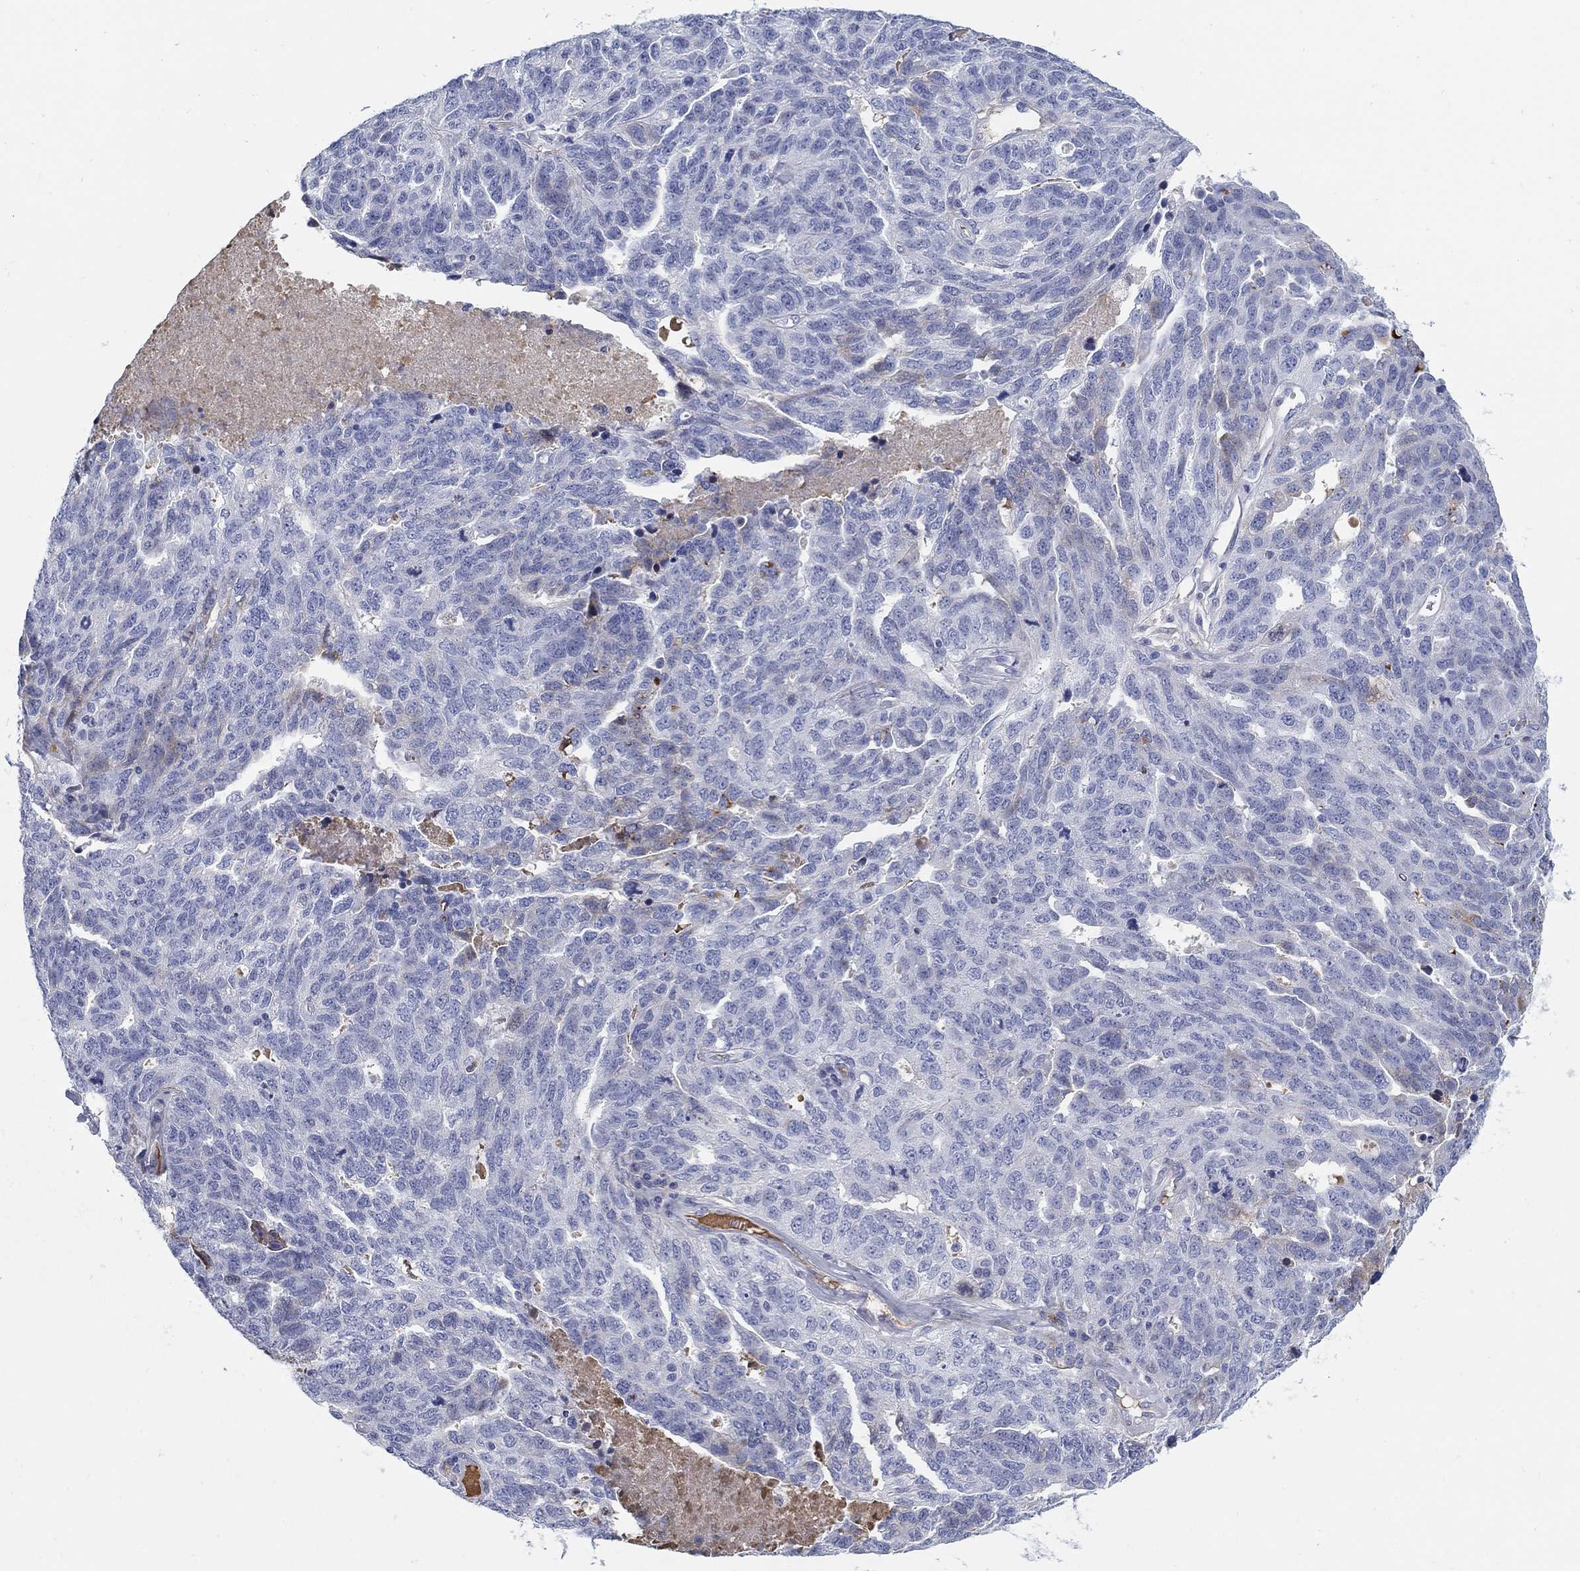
{"staining": {"intensity": "negative", "quantity": "none", "location": "none"}, "tissue": "ovarian cancer", "cell_type": "Tumor cells", "image_type": "cancer", "snomed": [{"axis": "morphology", "description": "Cystadenocarcinoma, serous, NOS"}, {"axis": "topography", "description": "Ovary"}], "caption": "IHC photomicrograph of neoplastic tissue: serous cystadenocarcinoma (ovarian) stained with DAB (3,3'-diaminobenzidine) exhibits no significant protein positivity in tumor cells.", "gene": "HEATR4", "patient": {"sex": "female", "age": 71}}